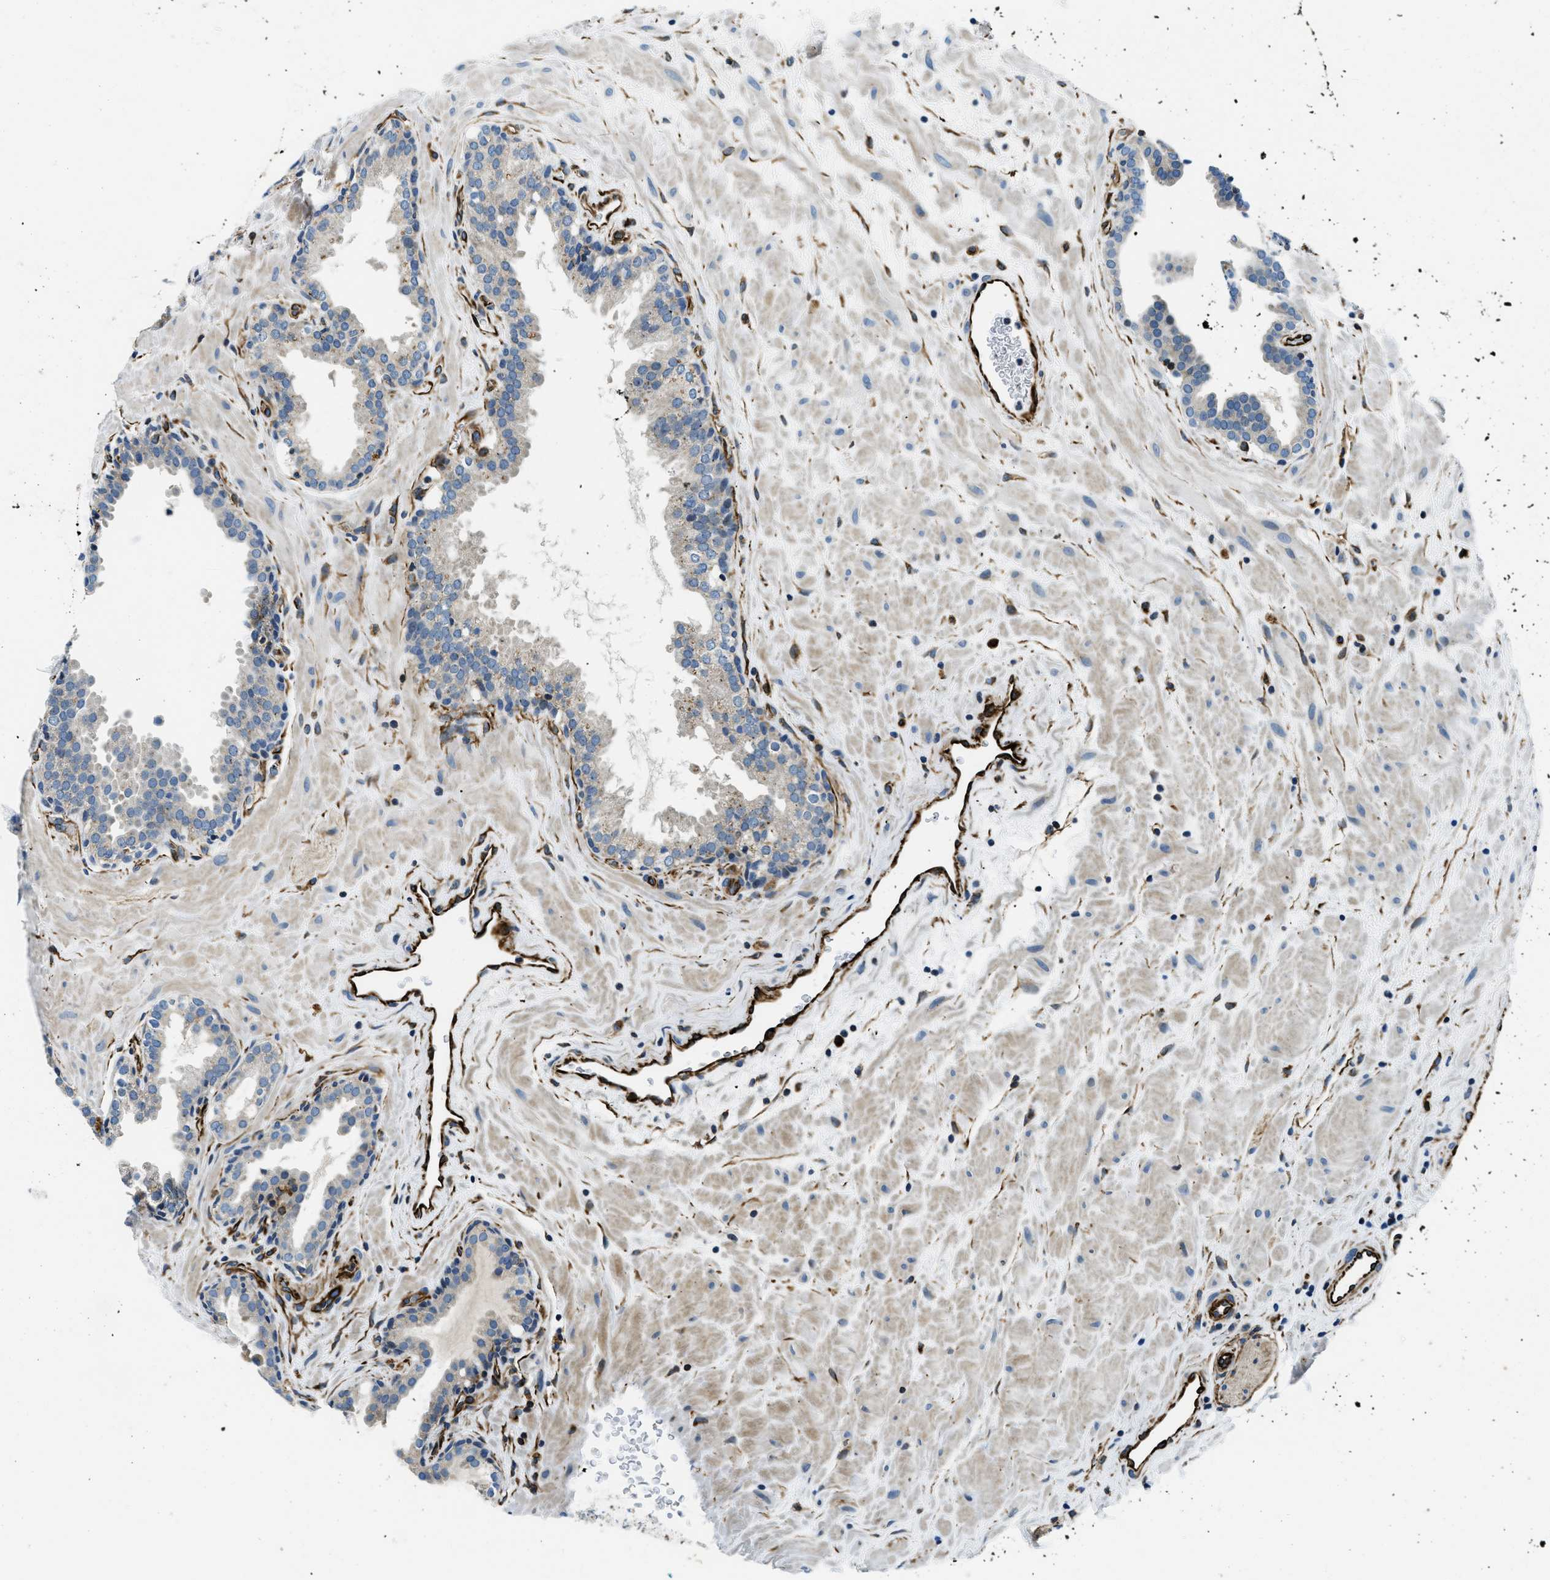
{"staining": {"intensity": "negative", "quantity": "none", "location": "none"}, "tissue": "prostate", "cell_type": "Glandular cells", "image_type": "normal", "snomed": [{"axis": "morphology", "description": "Normal tissue, NOS"}, {"axis": "topography", "description": "Prostate"}], "caption": "Immunohistochemical staining of normal human prostate shows no significant expression in glandular cells. (DAB IHC visualized using brightfield microscopy, high magnification).", "gene": "GNS", "patient": {"sex": "male", "age": 51}}